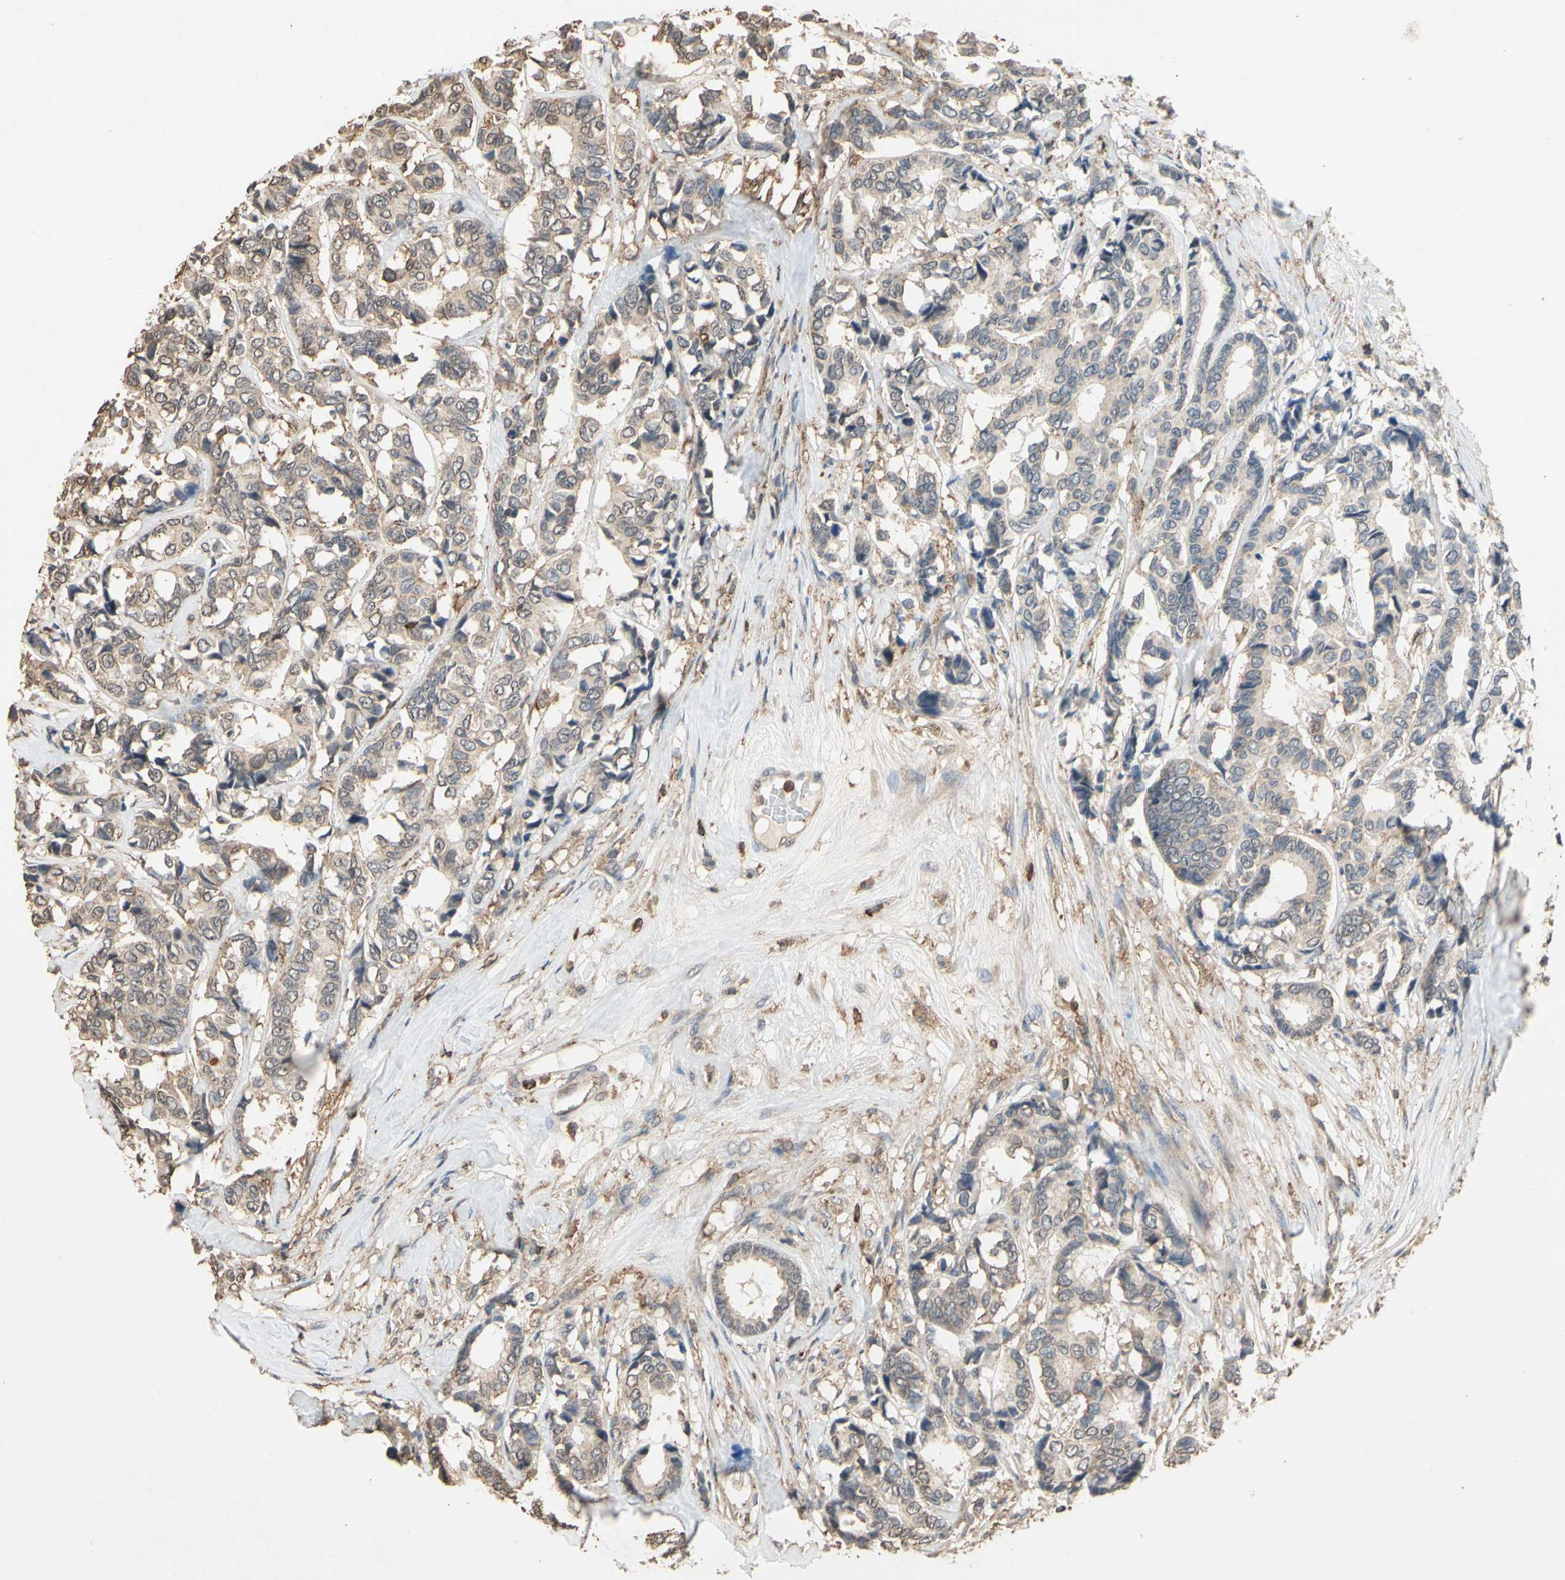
{"staining": {"intensity": "weak", "quantity": "25%-75%", "location": "cytoplasmic/membranous"}, "tissue": "breast cancer", "cell_type": "Tumor cells", "image_type": "cancer", "snomed": [{"axis": "morphology", "description": "Duct carcinoma"}, {"axis": "topography", "description": "Breast"}], "caption": "Tumor cells exhibit low levels of weak cytoplasmic/membranous expression in about 25%-75% of cells in breast intraductal carcinoma.", "gene": "MAP3K10", "patient": {"sex": "female", "age": 87}}